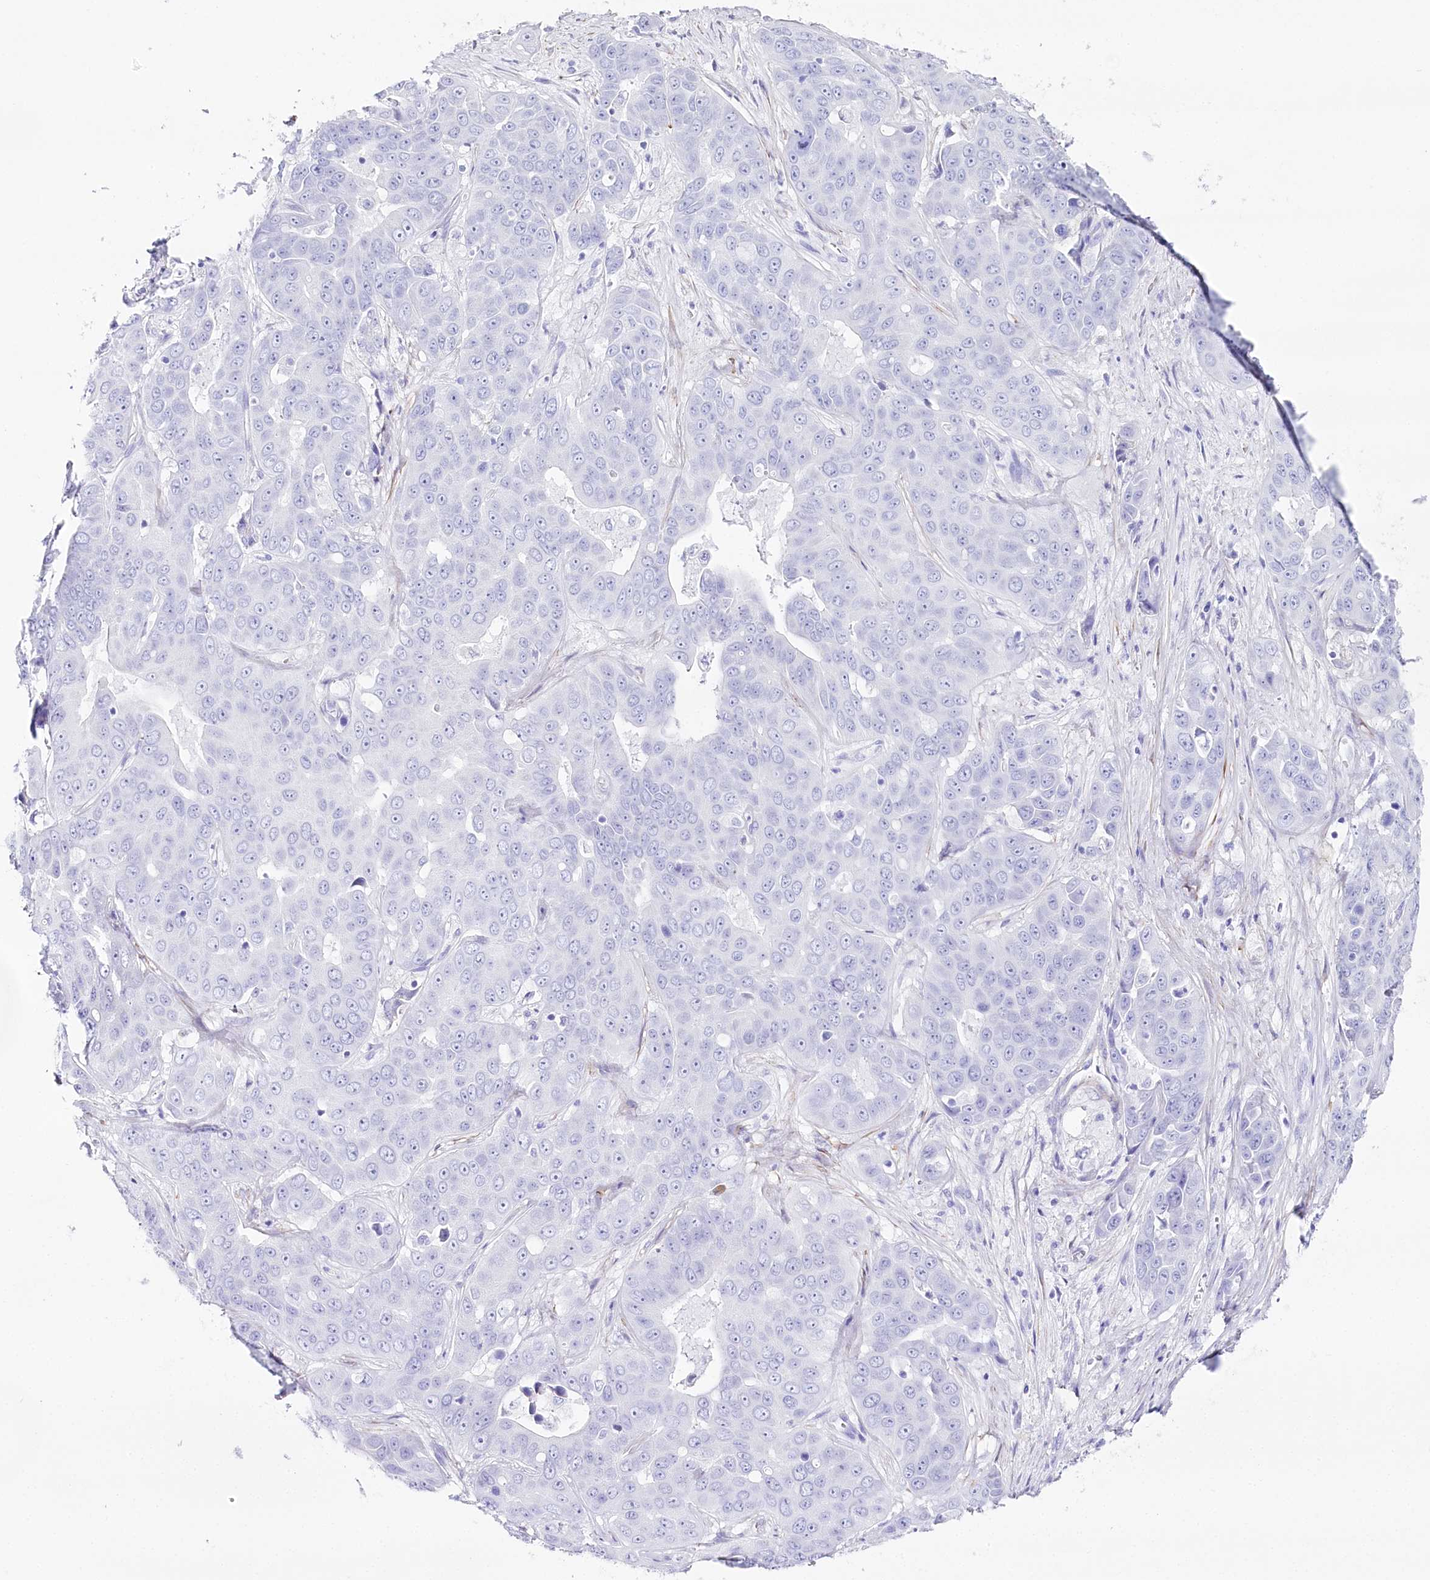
{"staining": {"intensity": "negative", "quantity": "none", "location": "none"}, "tissue": "liver cancer", "cell_type": "Tumor cells", "image_type": "cancer", "snomed": [{"axis": "morphology", "description": "Cholangiocarcinoma"}, {"axis": "topography", "description": "Liver"}], "caption": "Micrograph shows no significant protein staining in tumor cells of liver cancer (cholangiocarcinoma).", "gene": "CSN3", "patient": {"sex": "female", "age": 52}}